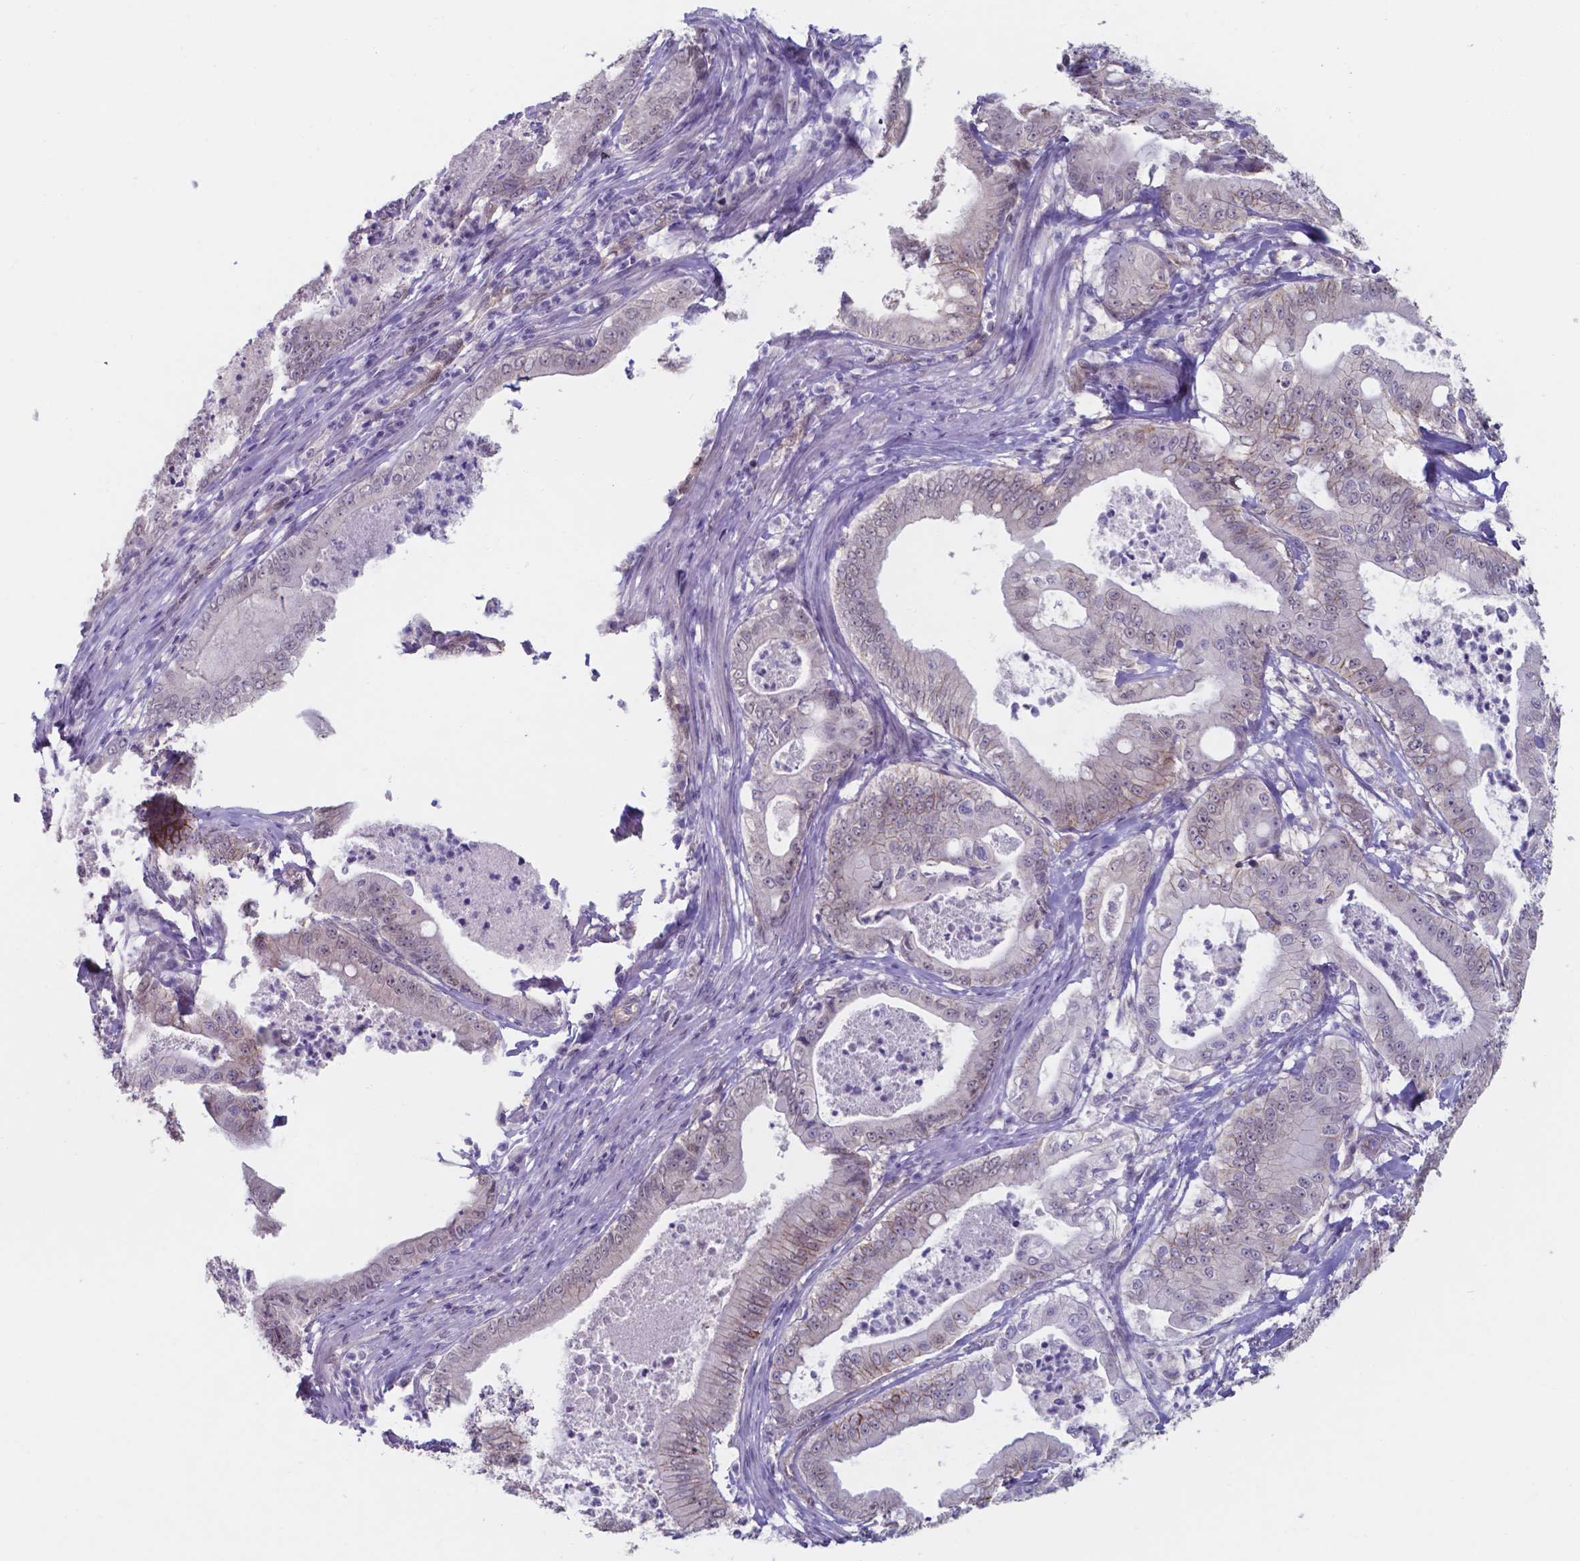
{"staining": {"intensity": "negative", "quantity": "none", "location": "none"}, "tissue": "pancreatic cancer", "cell_type": "Tumor cells", "image_type": "cancer", "snomed": [{"axis": "morphology", "description": "Adenocarcinoma, NOS"}, {"axis": "topography", "description": "Pancreas"}], "caption": "High power microscopy photomicrograph of an immunohistochemistry (IHC) histopathology image of pancreatic adenocarcinoma, revealing no significant staining in tumor cells.", "gene": "UBE2E2", "patient": {"sex": "male", "age": 71}}